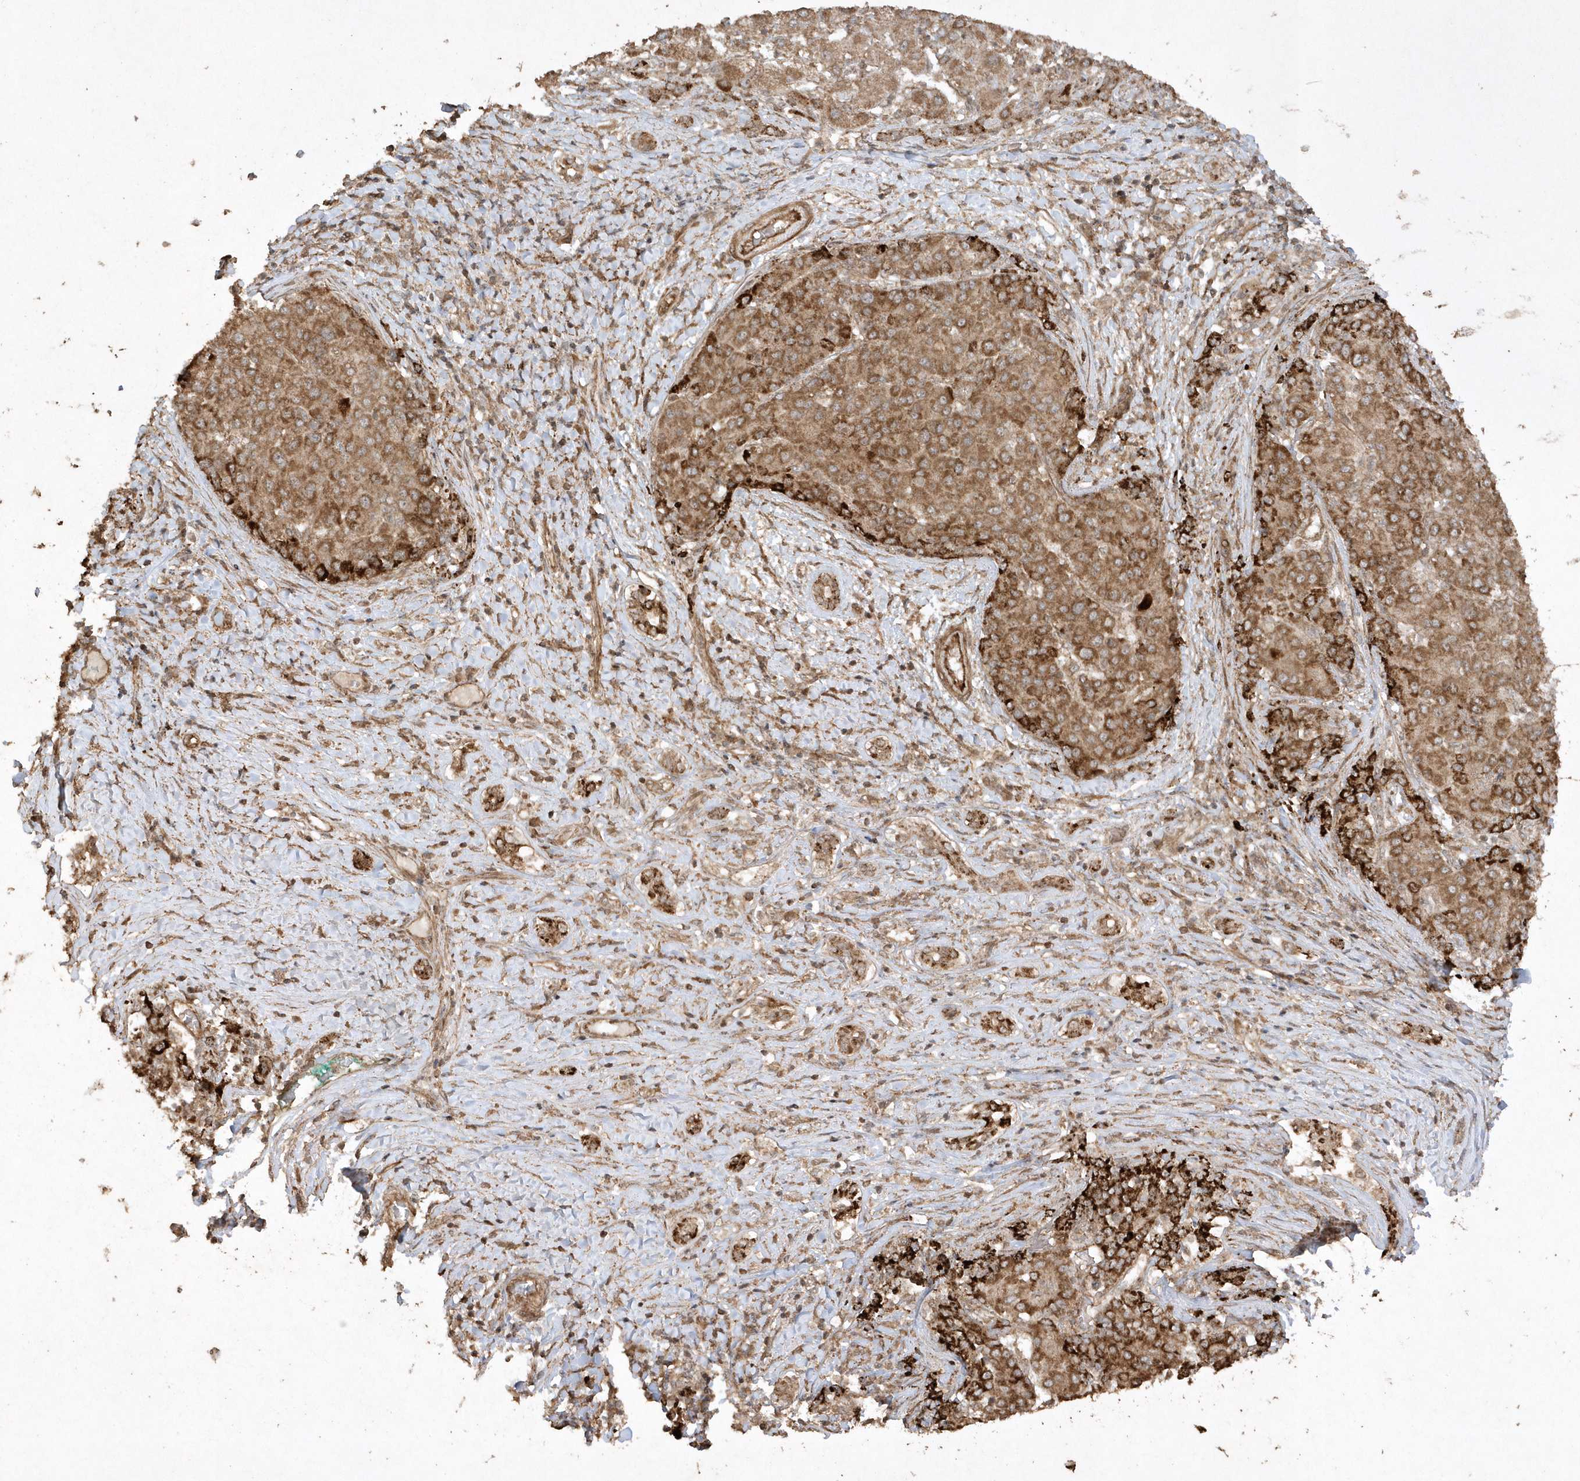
{"staining": {"intensity": "moderate", "quantity": ">75%", "location": "cytoplasmic/membranous"}, "tissue": "liver cancer", "cell_type": "Tumor cells", "image_type": "cancer", "snomed": [{"axis": "morphology", "description": "Carcinoma, Hepatocellular, NOS"}, {"axis": "topography", "description": "Liver"}], "caption": "Hepatocellular carcinoma (liver) was stained to show a protein in brown. There is medium levels of moderate cytoplasmic/membranous expression in approximately >75% of tumor cells.", "gene": "AVPI1", "patient": {"sex": "male", "age": 65}}